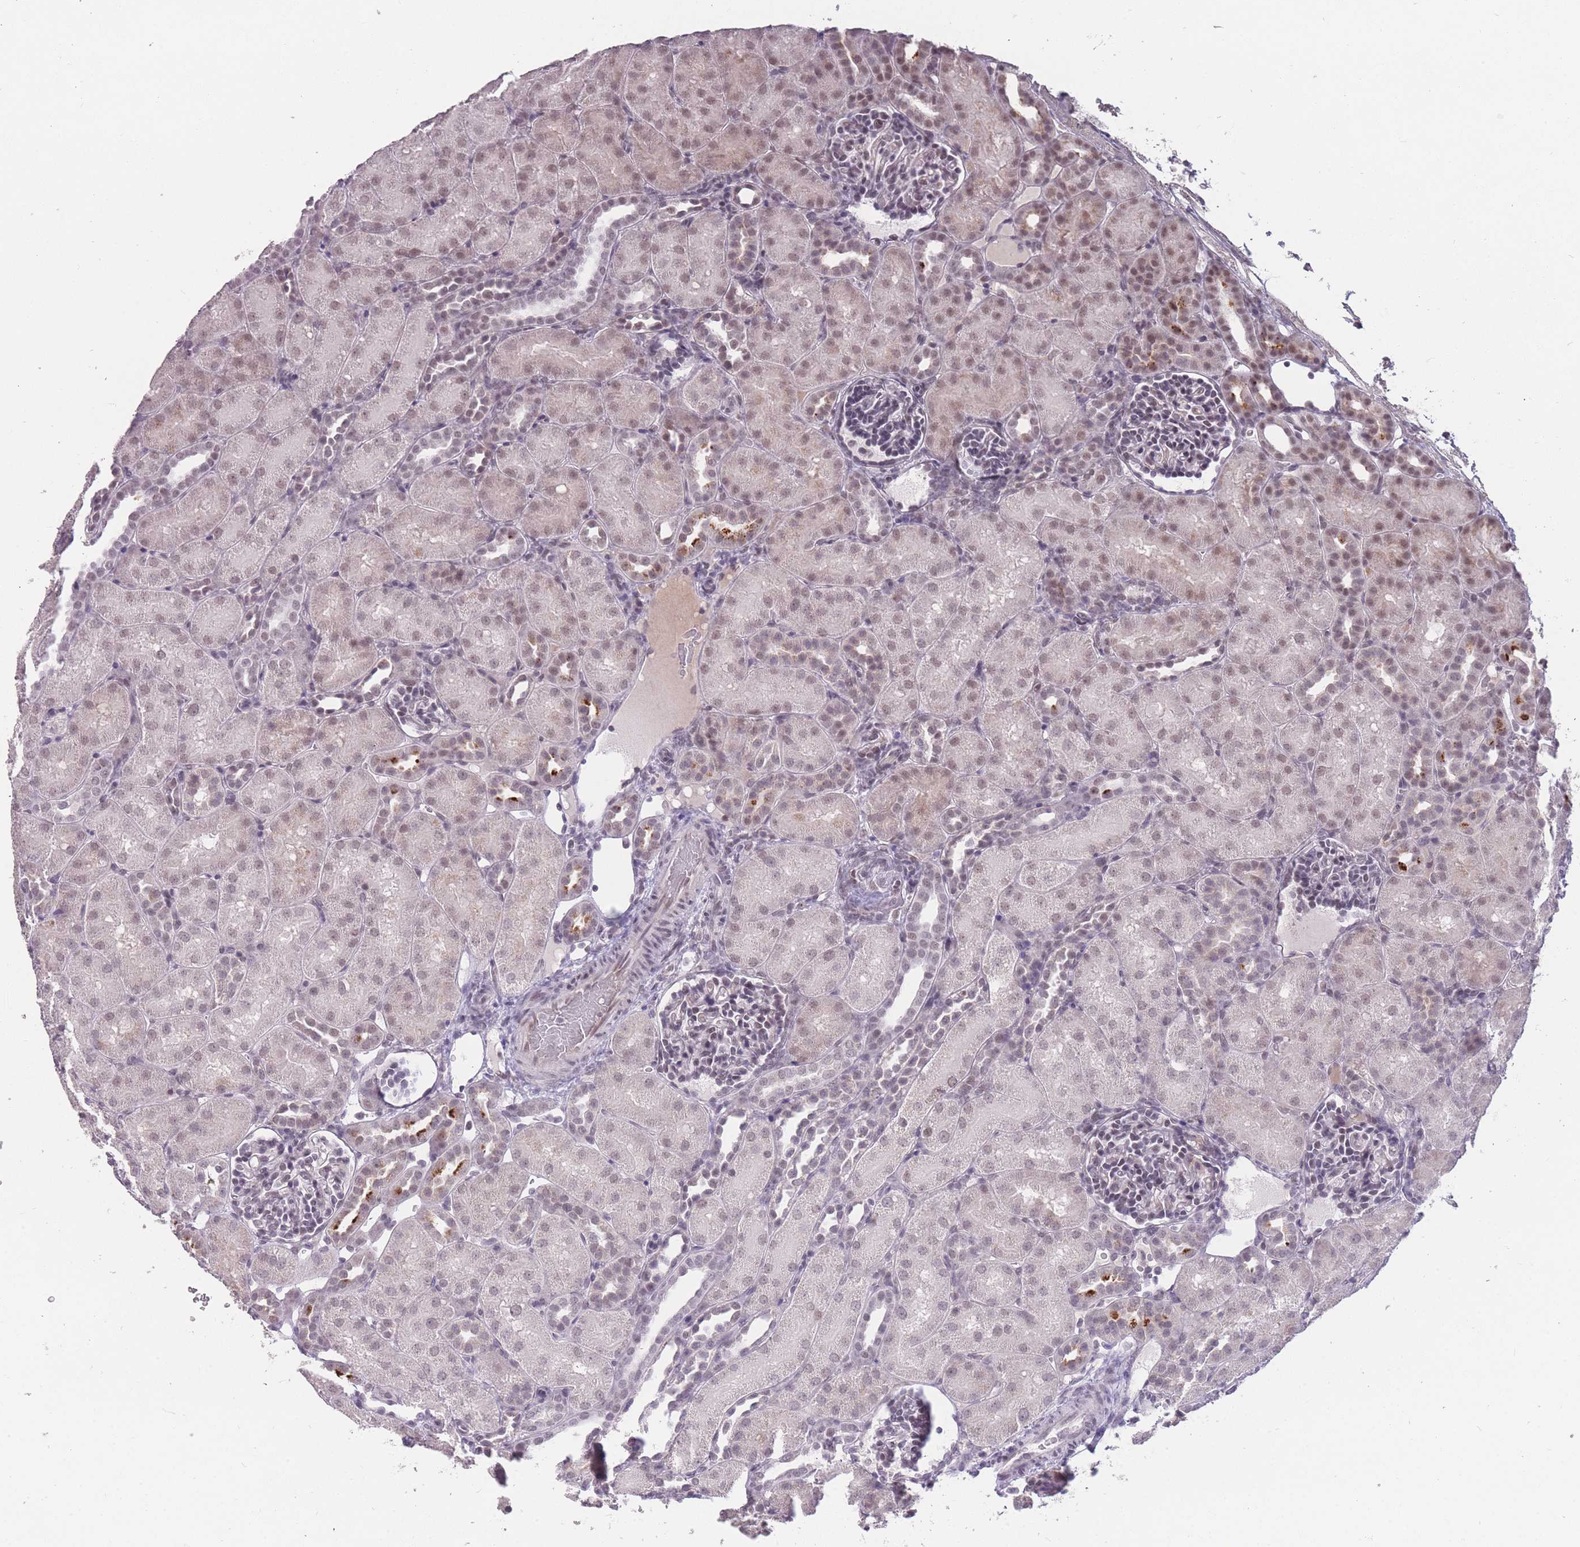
{"staining": {"intensity": "weak", "quantity": "25%-75%", "location": "nuclear"}, "tissue": "kidney", "cell_type": "Cells in glomeruli", "image_type": "normal", "snomed": [{"axis": "morphology", "description": "Normal tissue, NOS"}, {"axis": "topography", "description": "Kidney"}], "caption": "Cells in glomeruli show low levels of weak nuclear staining in about 25%-75% of cells in benign kidney. (DAB (3,3'-diaminobenzidine) = brown stain, brightfield microscopy at high magnification).", "gene": "HNRNPUL1", "patient": {"sex": "male", "age": 1}}